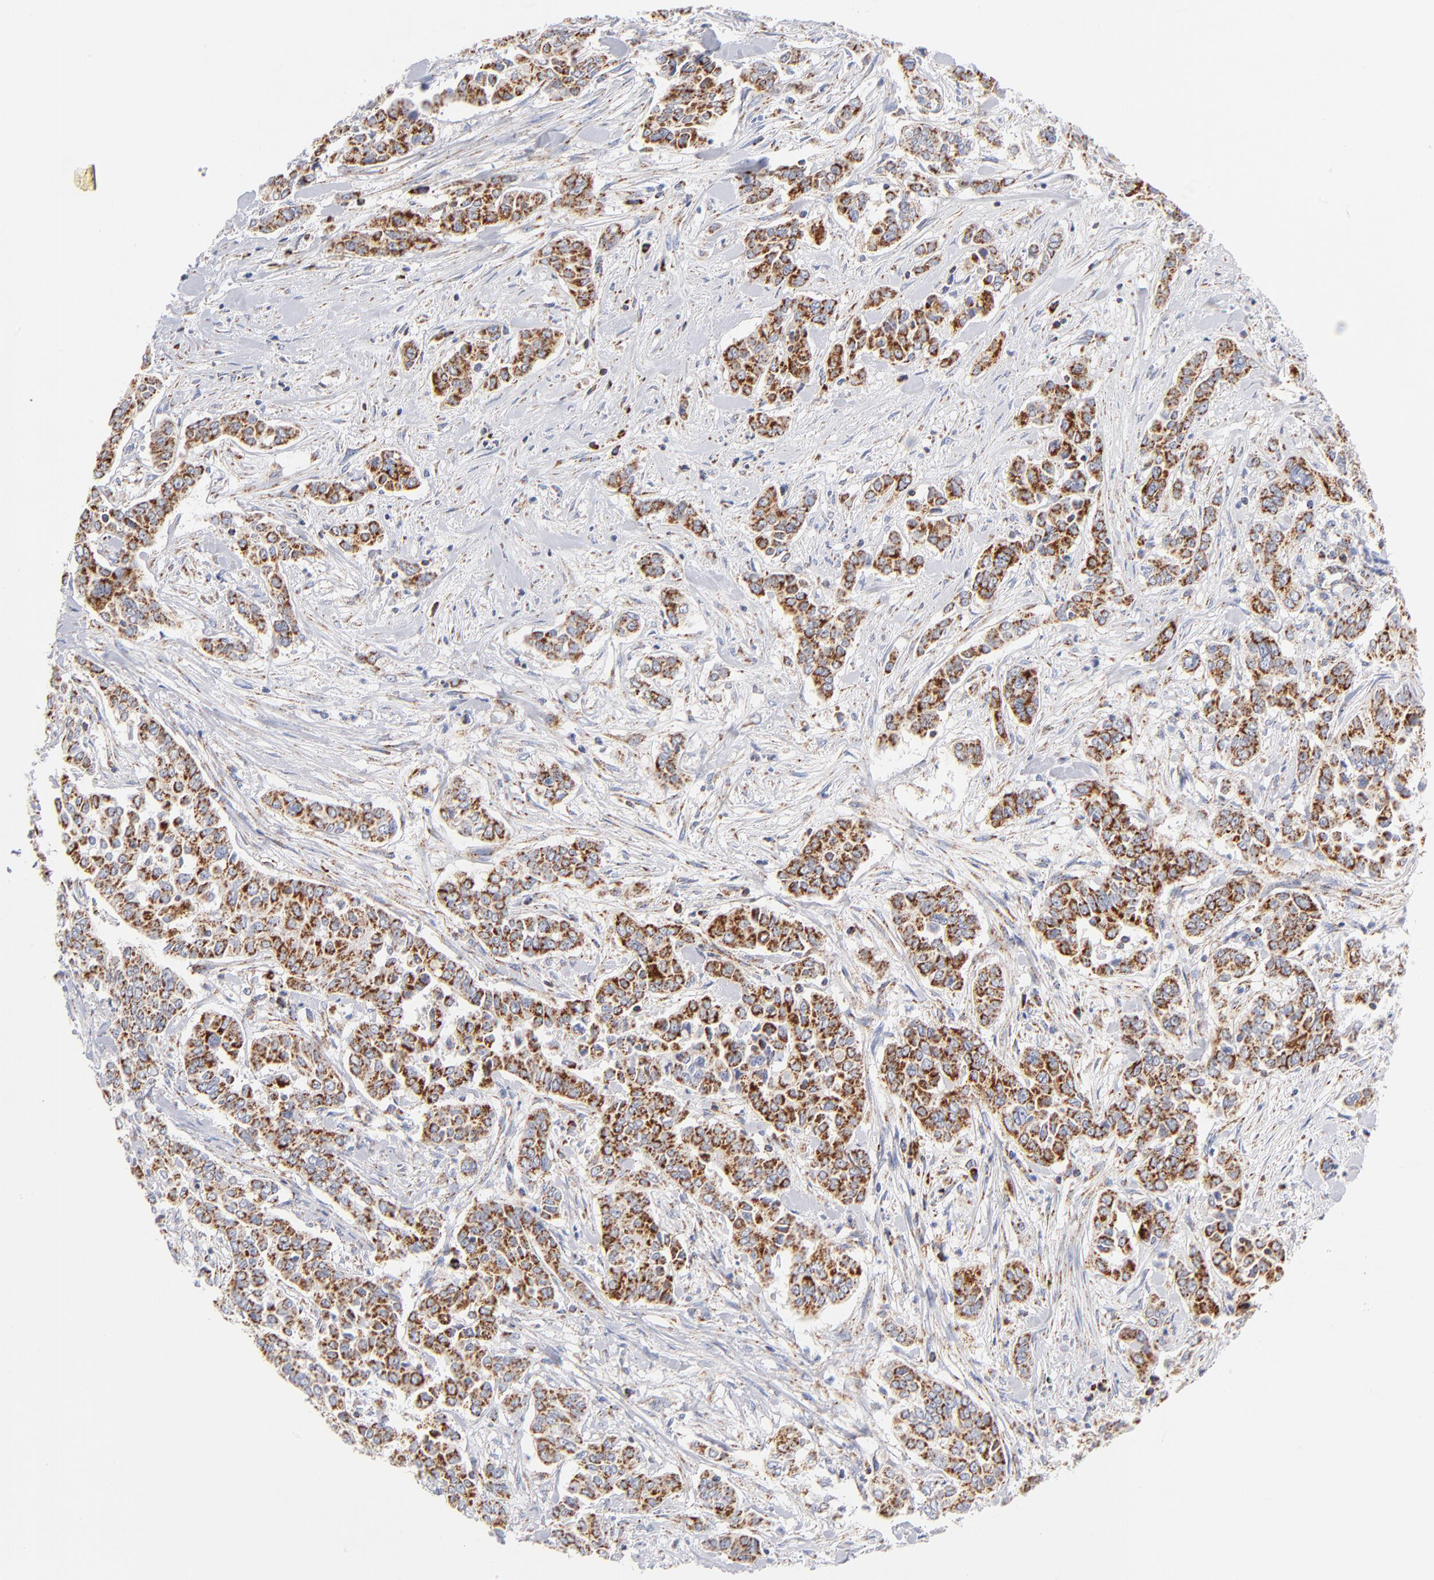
{"staining": {"intensity": "moderate", "quantity": ">75%", "location": "cytoplasmic/membranous"}, "tissue": "pancreatic cancer", "cell_type": "Tumor cells", "image_type": "cancer", "snomed": [{"axis": "morphology", "description": "Adenocarcinoma, NOS"}, {"axis": "topography", "description": "Pancreas"}], "caption": "There is medium levels of moderate cytoplasmic/membranous staining in tumor cells of pancreatic cancer, as demonstrated by immunohistochemical staining (brown color).", "gene": "DLAT", "patient": {"sex": "female", "age": 52}}